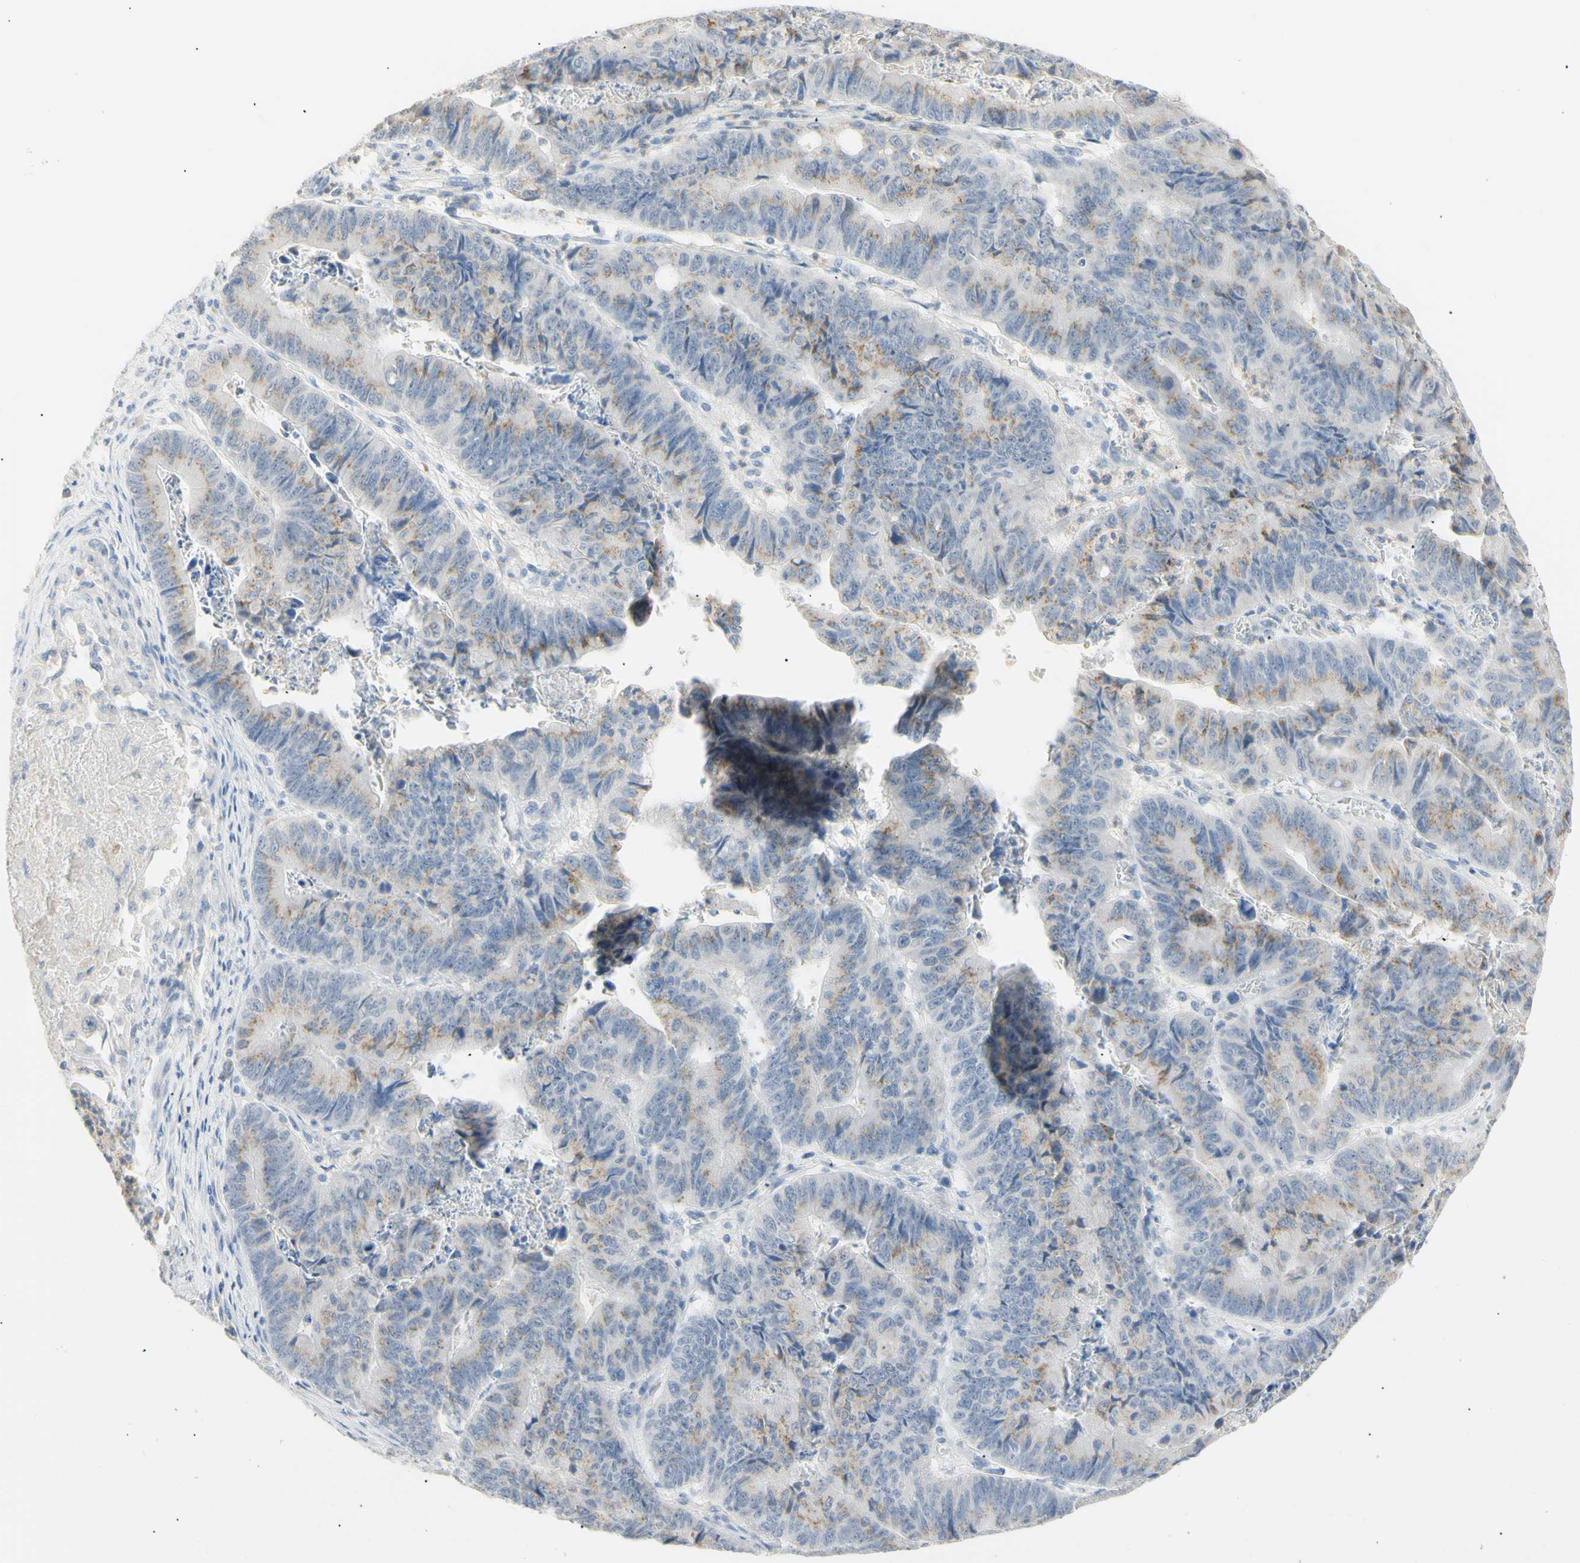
{"staining": {"intensity": "moderate", "quantity": "25%-75%", "location": "cytoplasmic/membranous"}, "tissue": "stomach cancer", "cell_type": "Tumor cells", "image_type": "cancer", "snomed": [{"axis": "morphology", "description": "Adenocarcinoma, NOS"}, {"axis": "topography", "description": "Stomach, lower"}], "caption": "Stomach adenocarcinoma stained for a protein displays moderate cytoplasmic/membranous positivity in tumor cells.", "gene": "B4GALNT3", "patient": {"sex": "male", "age": 77}}